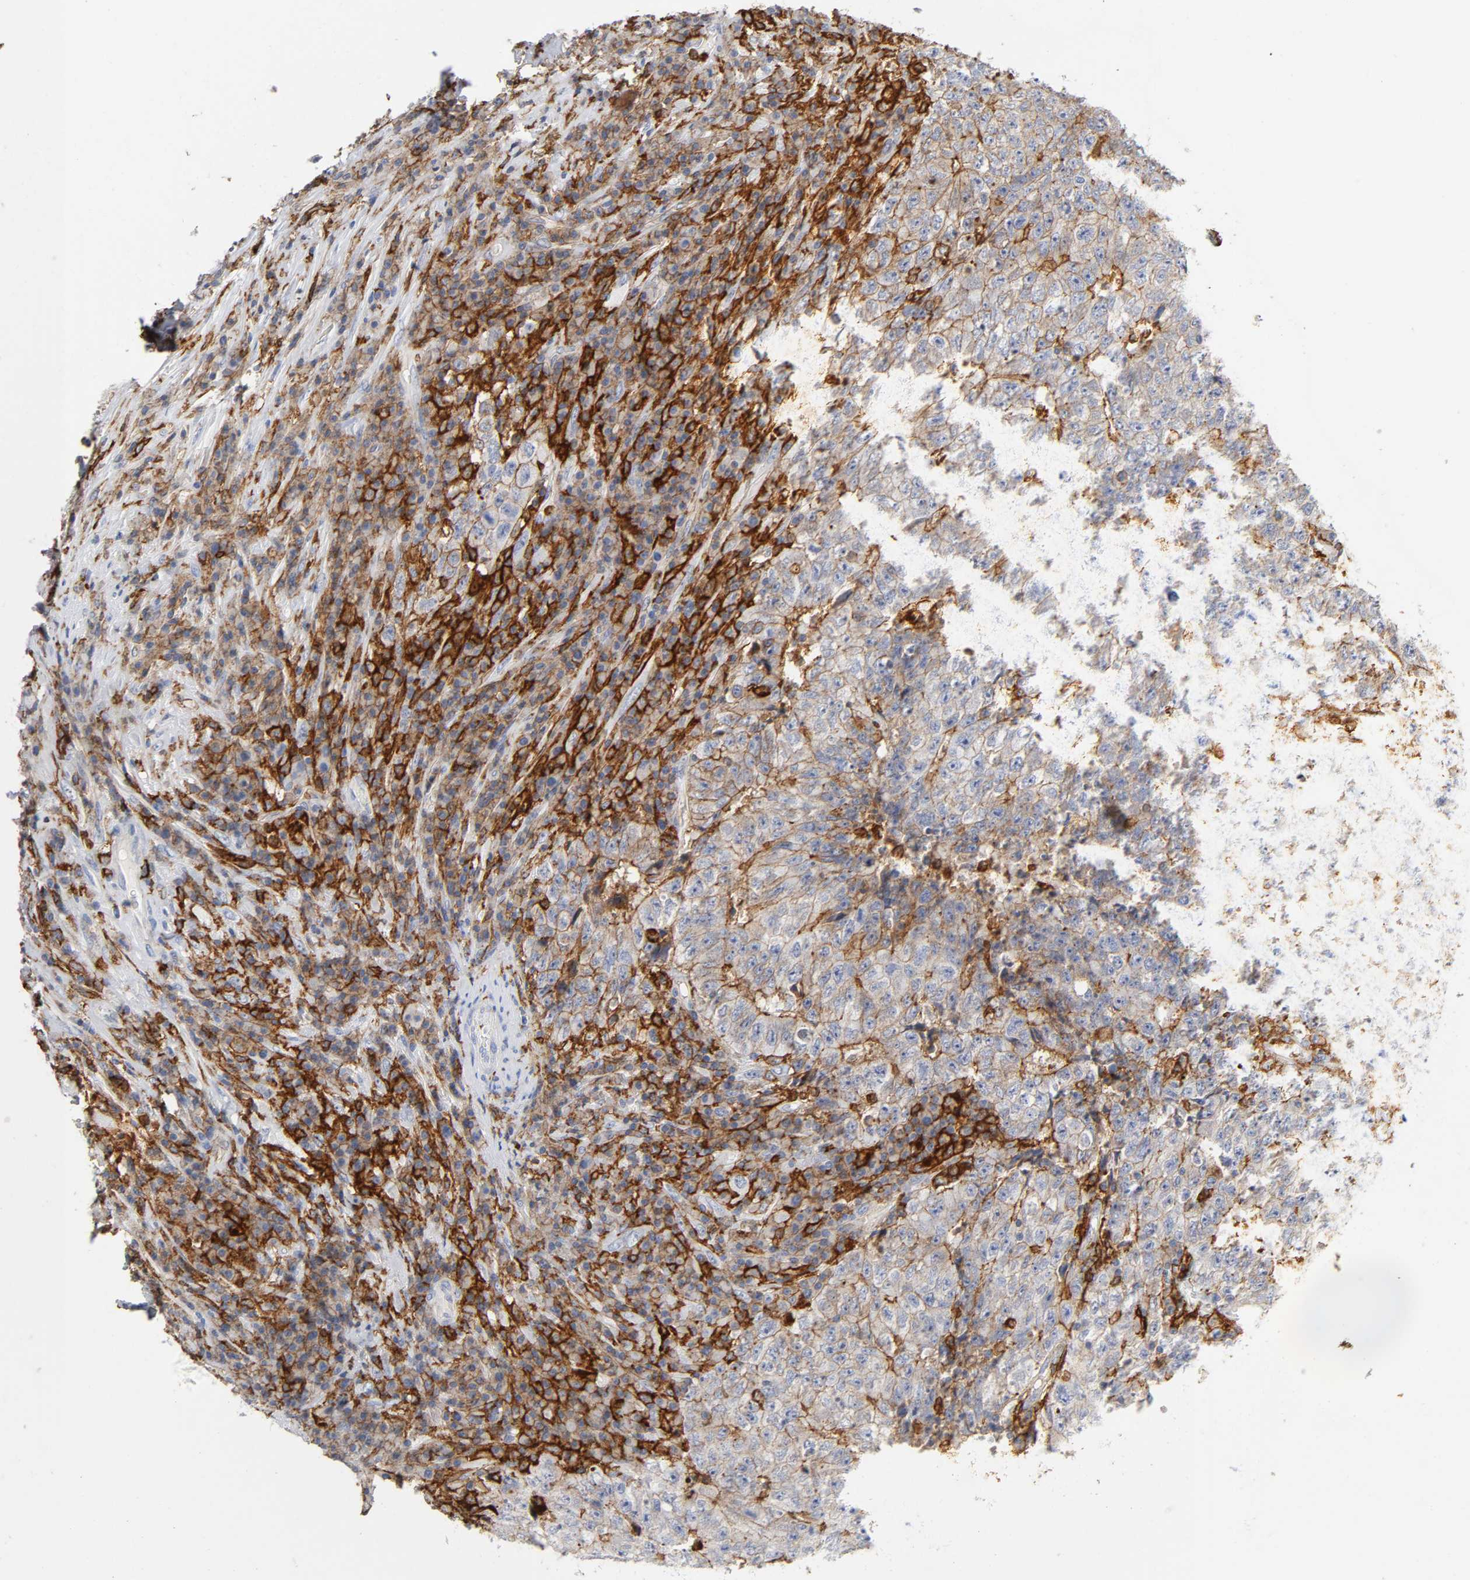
{"staining": {"intensity": "negative", "quantity": "none", "location": "none"}, "tissue": "testis cancer", "cell_type": "Tumor cells", "image_type": "cancer", "snomed": [{"axis": "morphology", "description": "Necrosis, NOS"}, {"axis": "morphology", "description": "Carcinoma, Embryonal, NOS"}, {"axis": "topography", "description": "Testis"}], "caption": "Tumor cells are negative for protein expression in human testis cancer.", "gene": "LYN", "patient": {"sex": "male", "age": 19}}